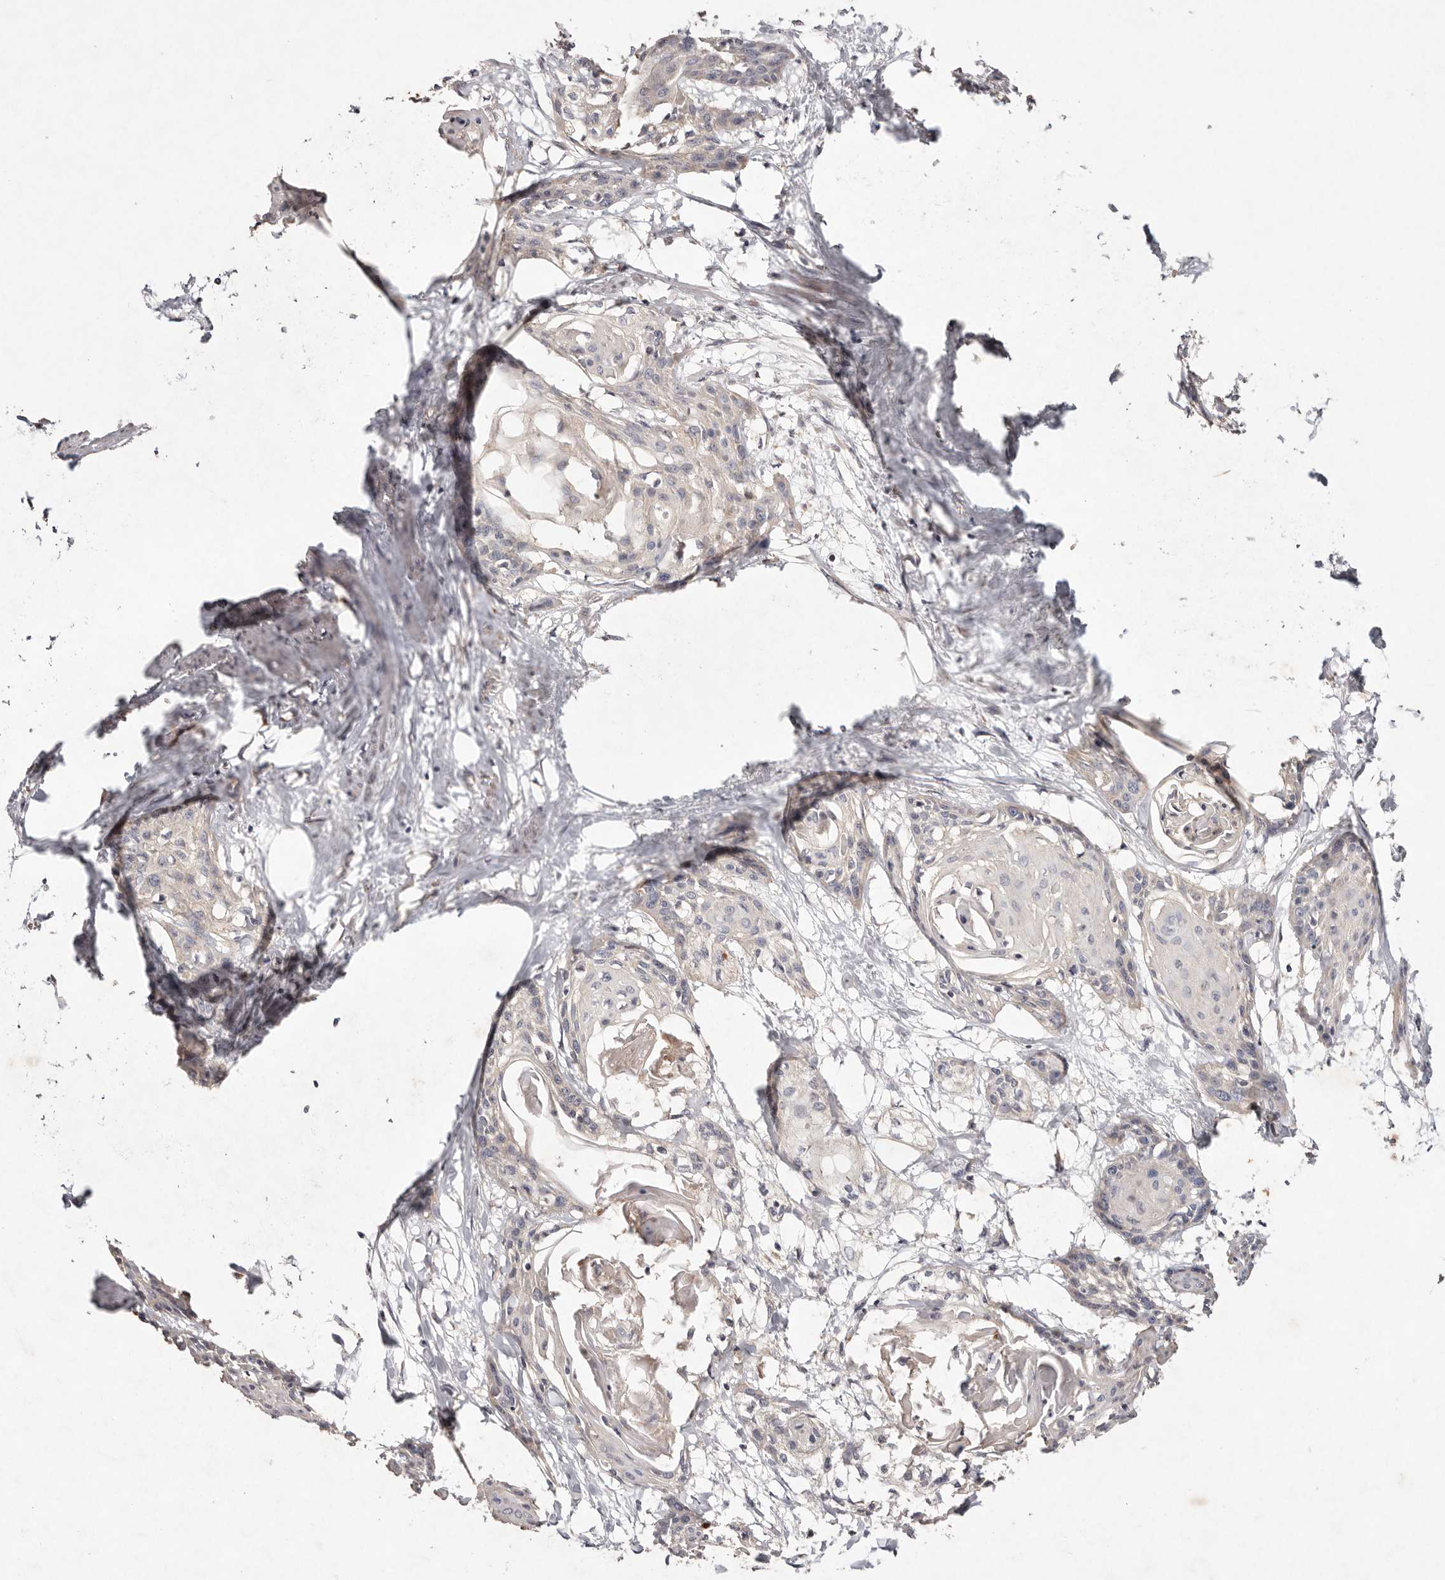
{"staining": {"intensity": "negative", "quantity": "none", "location": "none"}, "tissue": "cervical cancer", "cell_type": "Tumor cells", "image_type": "cancer", "snomed": [{"axis": "morphology", "description": "Squamous cell carcinoma, NOS"}, {"axis": "topography", "description": "Cervix"}], "caption": "DAB (3,3'-diaminobenzidine) immunohistochemical staining of human cervical squamous cell carcinoma reveals no significant staining in tumor cells. (DAB immunohistochemistry (IHC), high magnification).", "gene": "TSC2", "patient": {"sex": "female", "age": 57}}